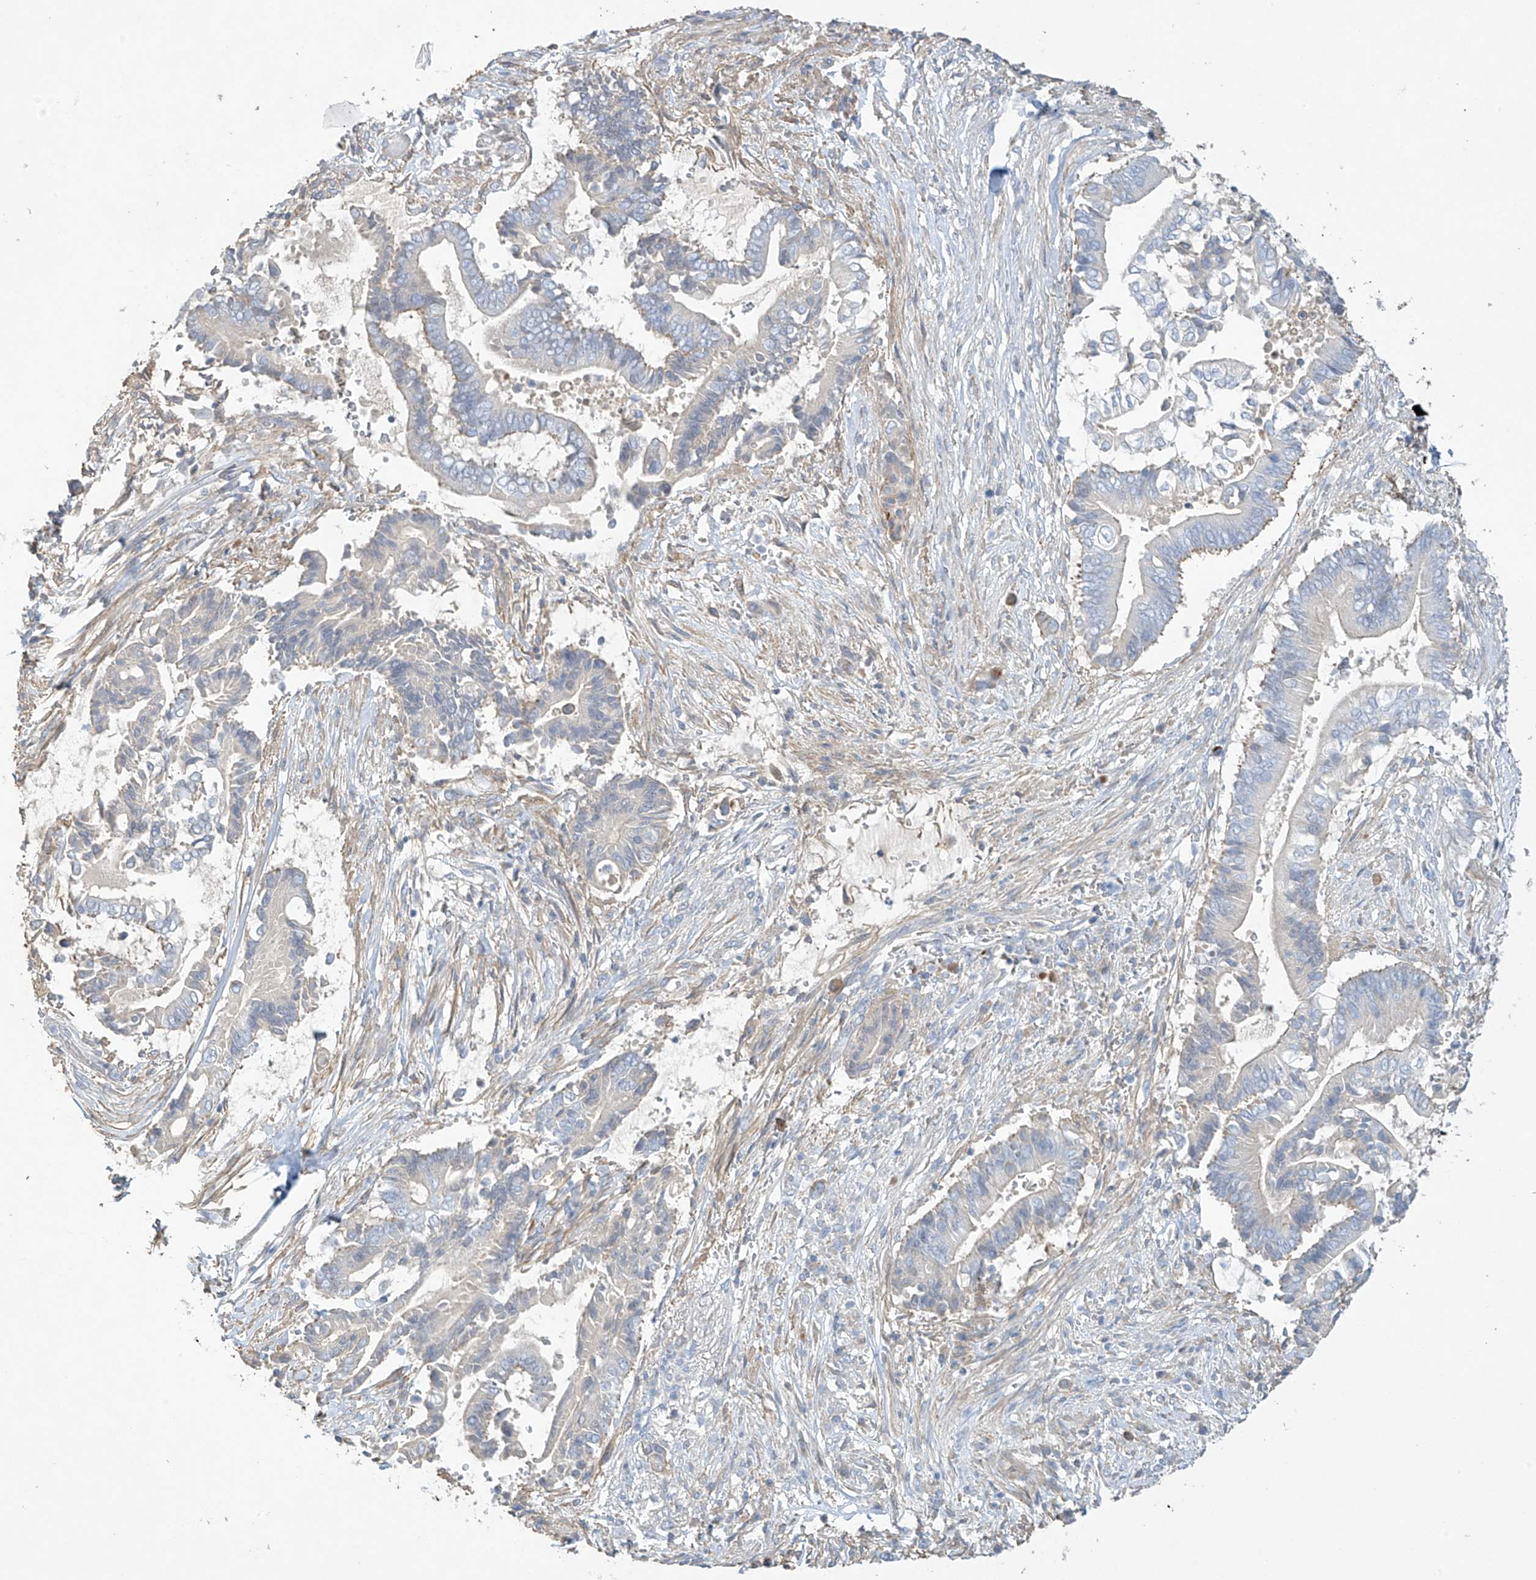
{"staining": {"intensity": "negative", "quantity": "none", "location": "none"}, "tissue": "pancreatic cancer", "cell_type": "Tumor cells", "image_type": "cancer", "snomed": [{"axis": "morphology", "description": "Adenocarcinoma, NOS"}, {"axis": "topography", "description": "Pancreas"}], "caption": "This is an immunohistochemistry (IHC) micrograph of adenocarcinoma (pancreatic). There is no staining in tumor cells.", "gene": "PRSS12", "patient": {"sex": "male", "age": 68}}